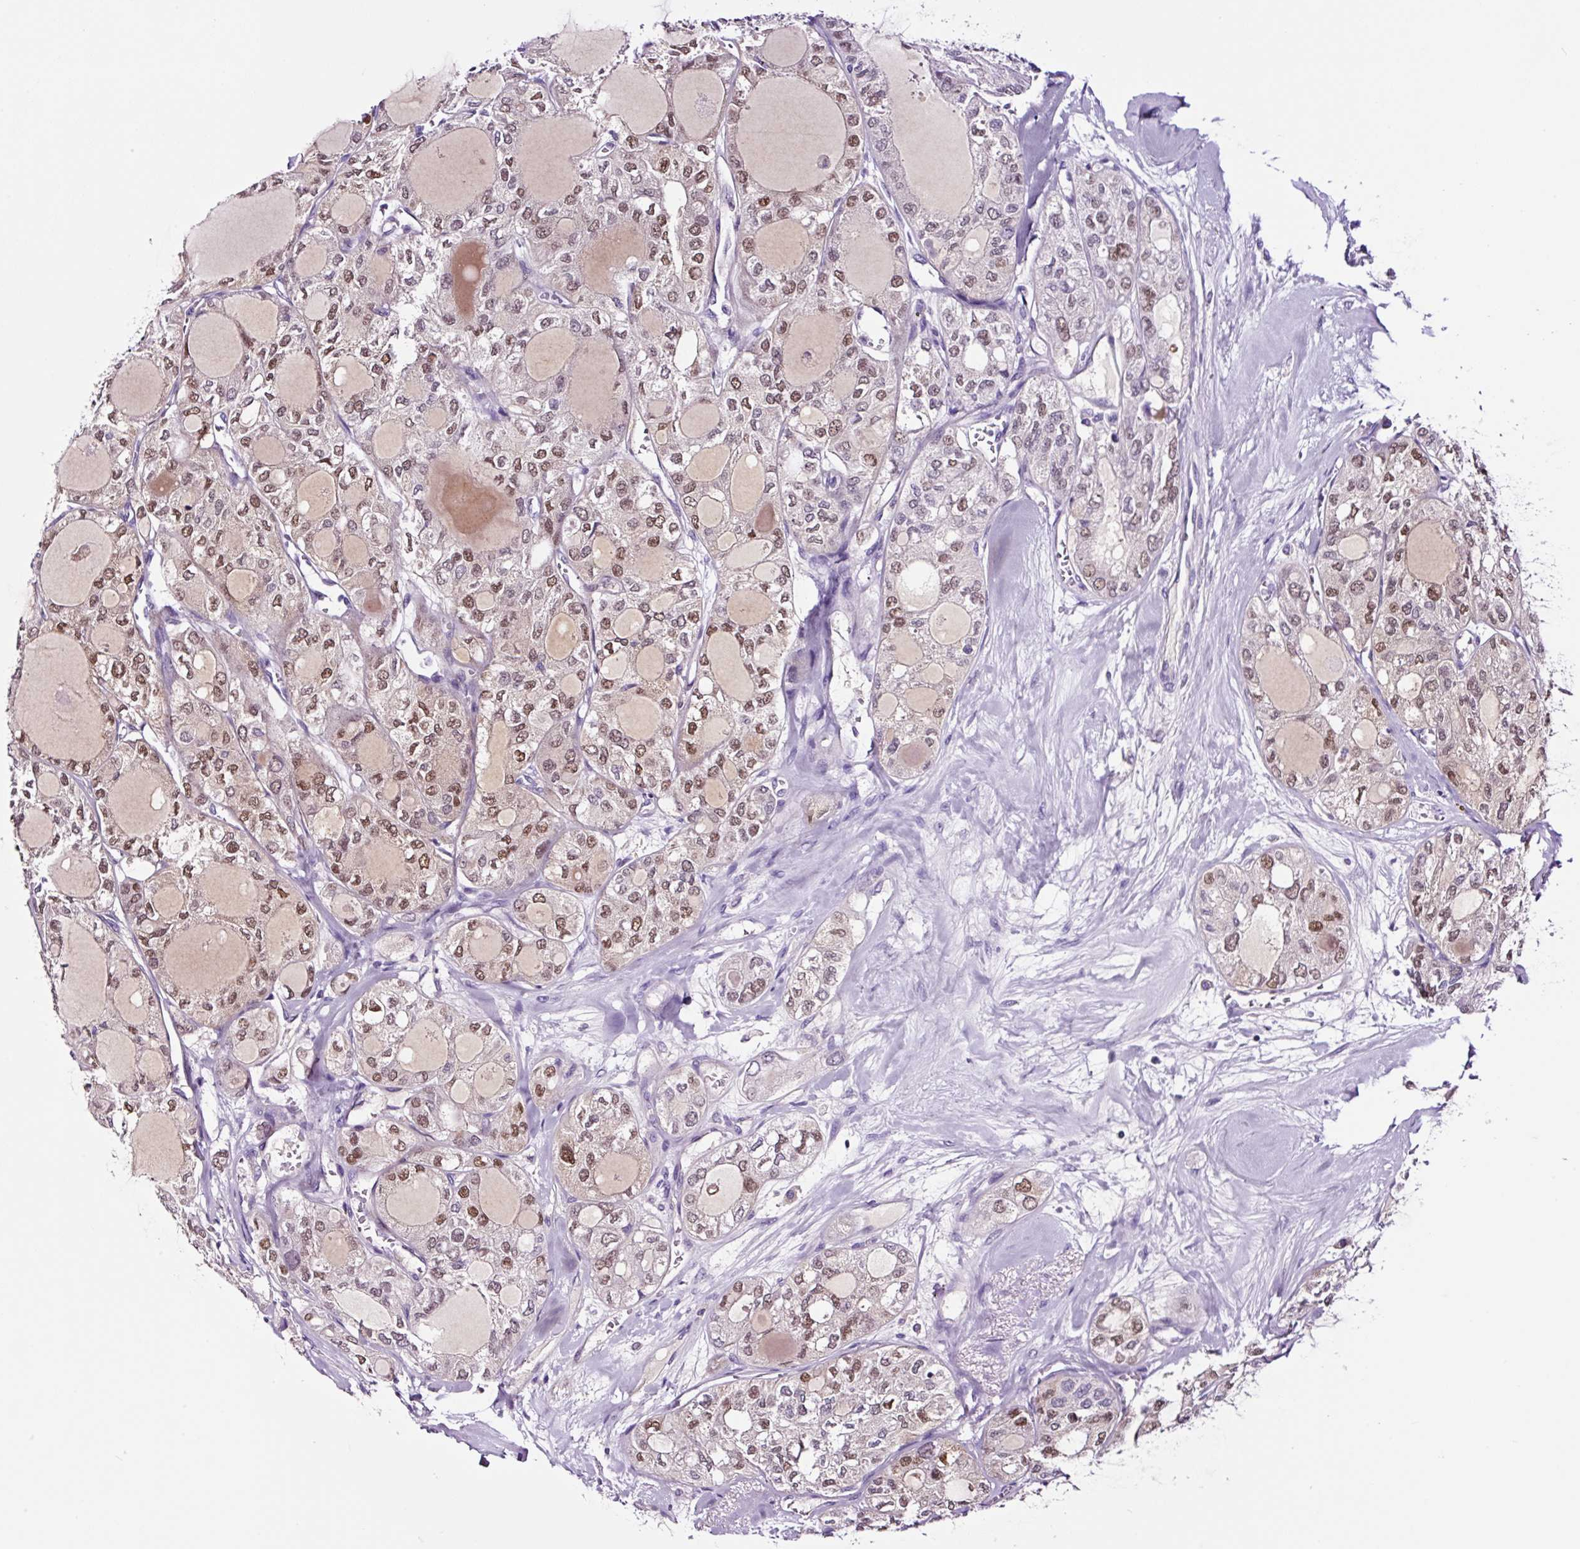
{"staining": {"intensity": "moderate", "quantity": ">75%", "location": "nuclear"}, "tissue": "thyroid cancer", "cell_type": "Tumor cells", "image_type": "cancer", "snomed": [{"axis": "morphology", "description": "Follicular adenoma carcinoma, NOS"}, {"axis": "topography", "description": "Thyroid gland"}], "caption": "Thyroid cancer (follicular adenoma carcinoma) was stained to show a protein in brown. There is medium levels of moderate nuclear expression in about >75% of tumor cells.", "gene": "TAFA3", "patient": {"sex": "male", "age": 75}}